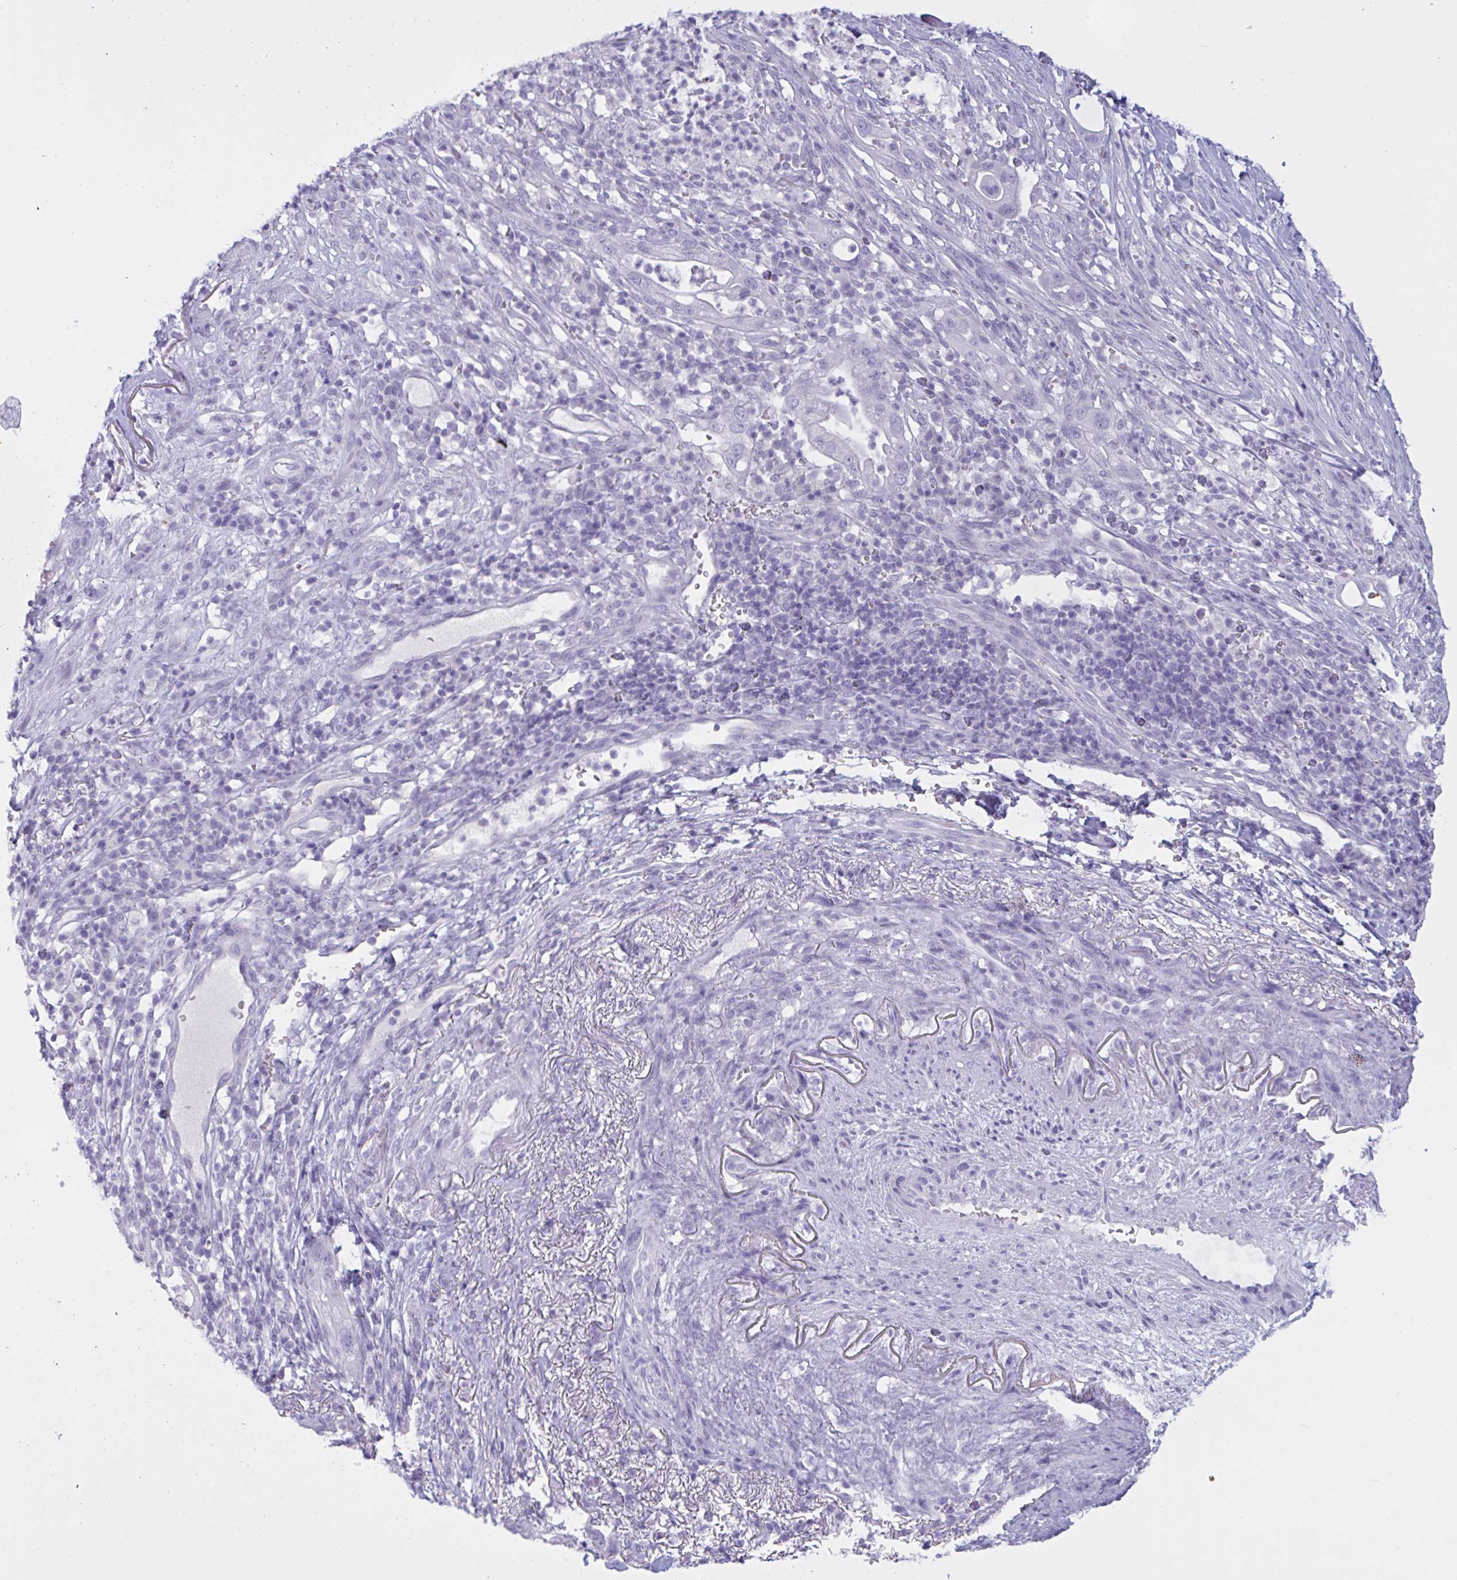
{"staining": {"intensity": "negative", "quantity": "none", "location": "none"}, "tissue": "pancreatic cancer", "cell_type": "Tumor cells", "image_type": "cancer", "snomed": [{"axis": "morphology", "description": "Adenocarcinoma, NOS"}, {"axis": "topography", "description": "Pancreas"}], "caption": "An immunohistochemistry image of pancreatic cancer is shown. There is no staining in tumor cells of pancreatic cancer. (DAB (3,3'-diaminobenzidine) immunohistochemistry (IHC) with hematoxylin counter stain).", "gene": "BBS10", "patient": {"sex": "male", "age": 44}}